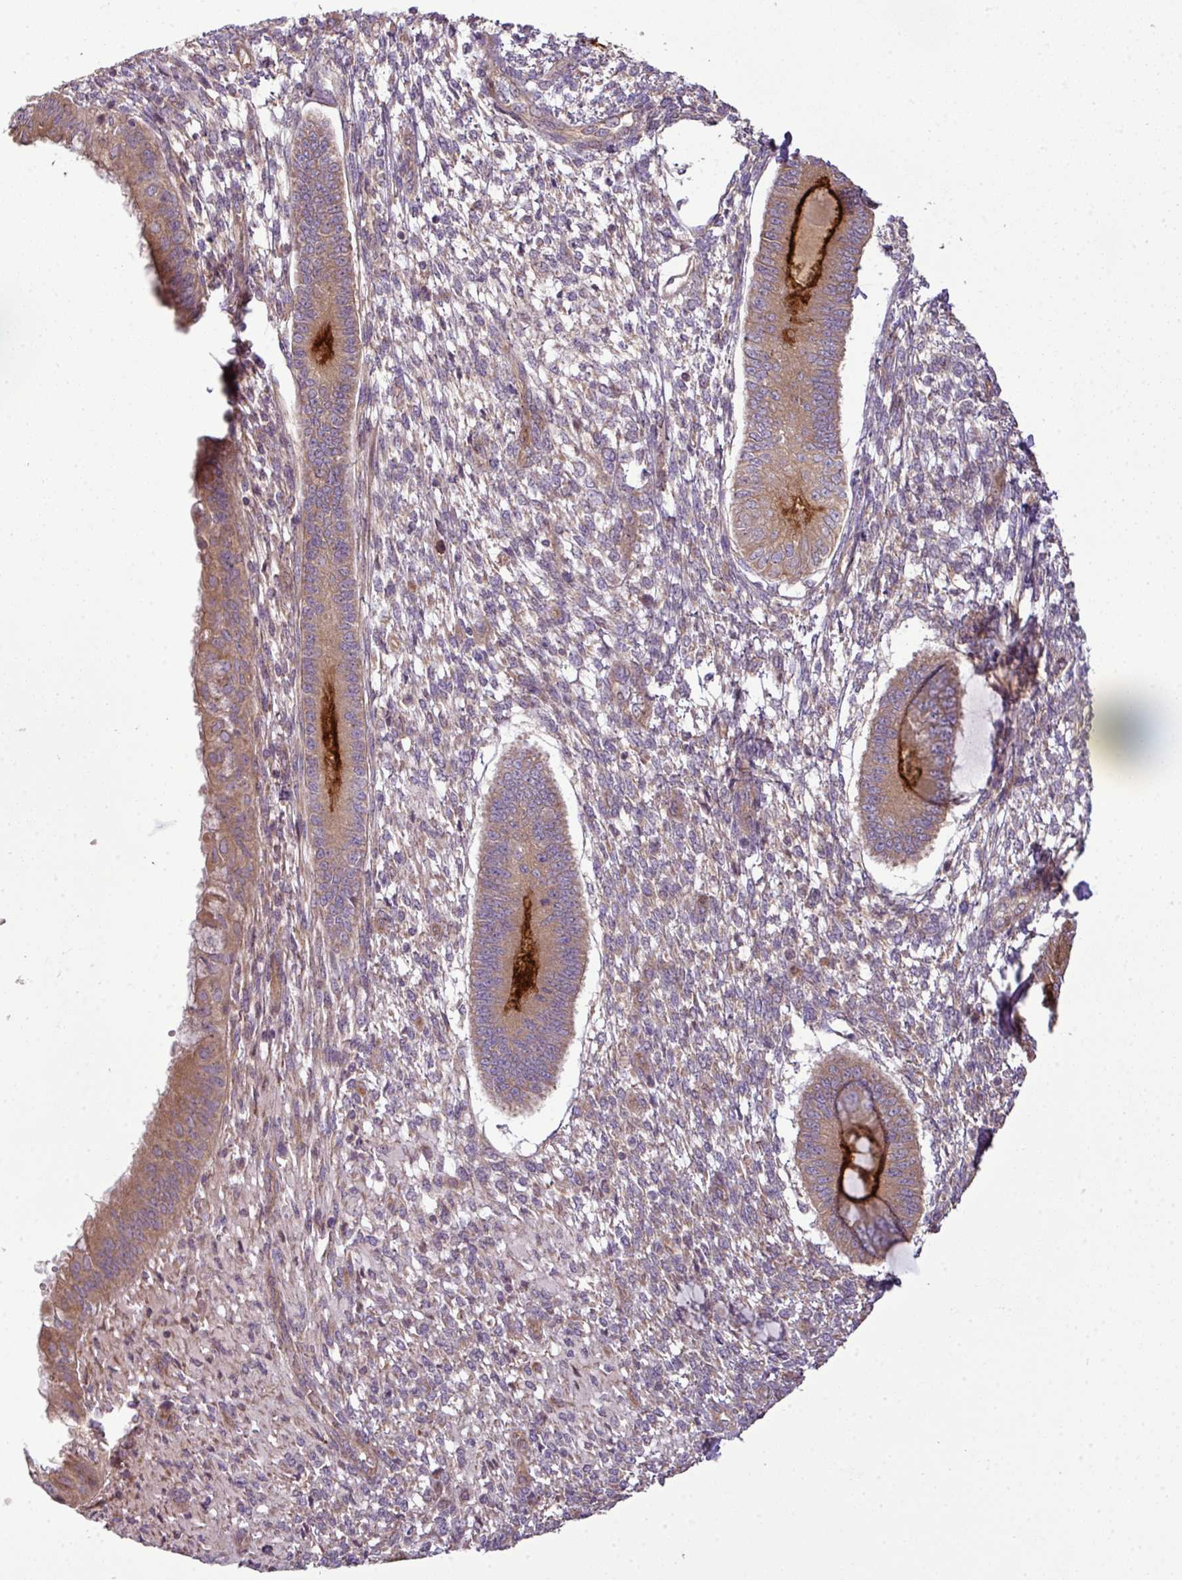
{"staining": {"intensity": "negative", "quantity": "none", "location": "none"}, "tissue": "endometrium", "cell_type": "Cells in endometrial stroma", "image_type": "normal", "snomed": [{"axis": "morphology", "description": "Normal tissue, NOS"}, {"axis": "topography", "description": "Endometrium"}], "caption": "Cells in endometrial stroma are negative for protein expression in benign human endometrium. (DAB (3,3'-diaminobenzidine) IHC with hematoxylin counter stain).", "gene": "COX18", "patient": {"sex": "female", "age": 49}}